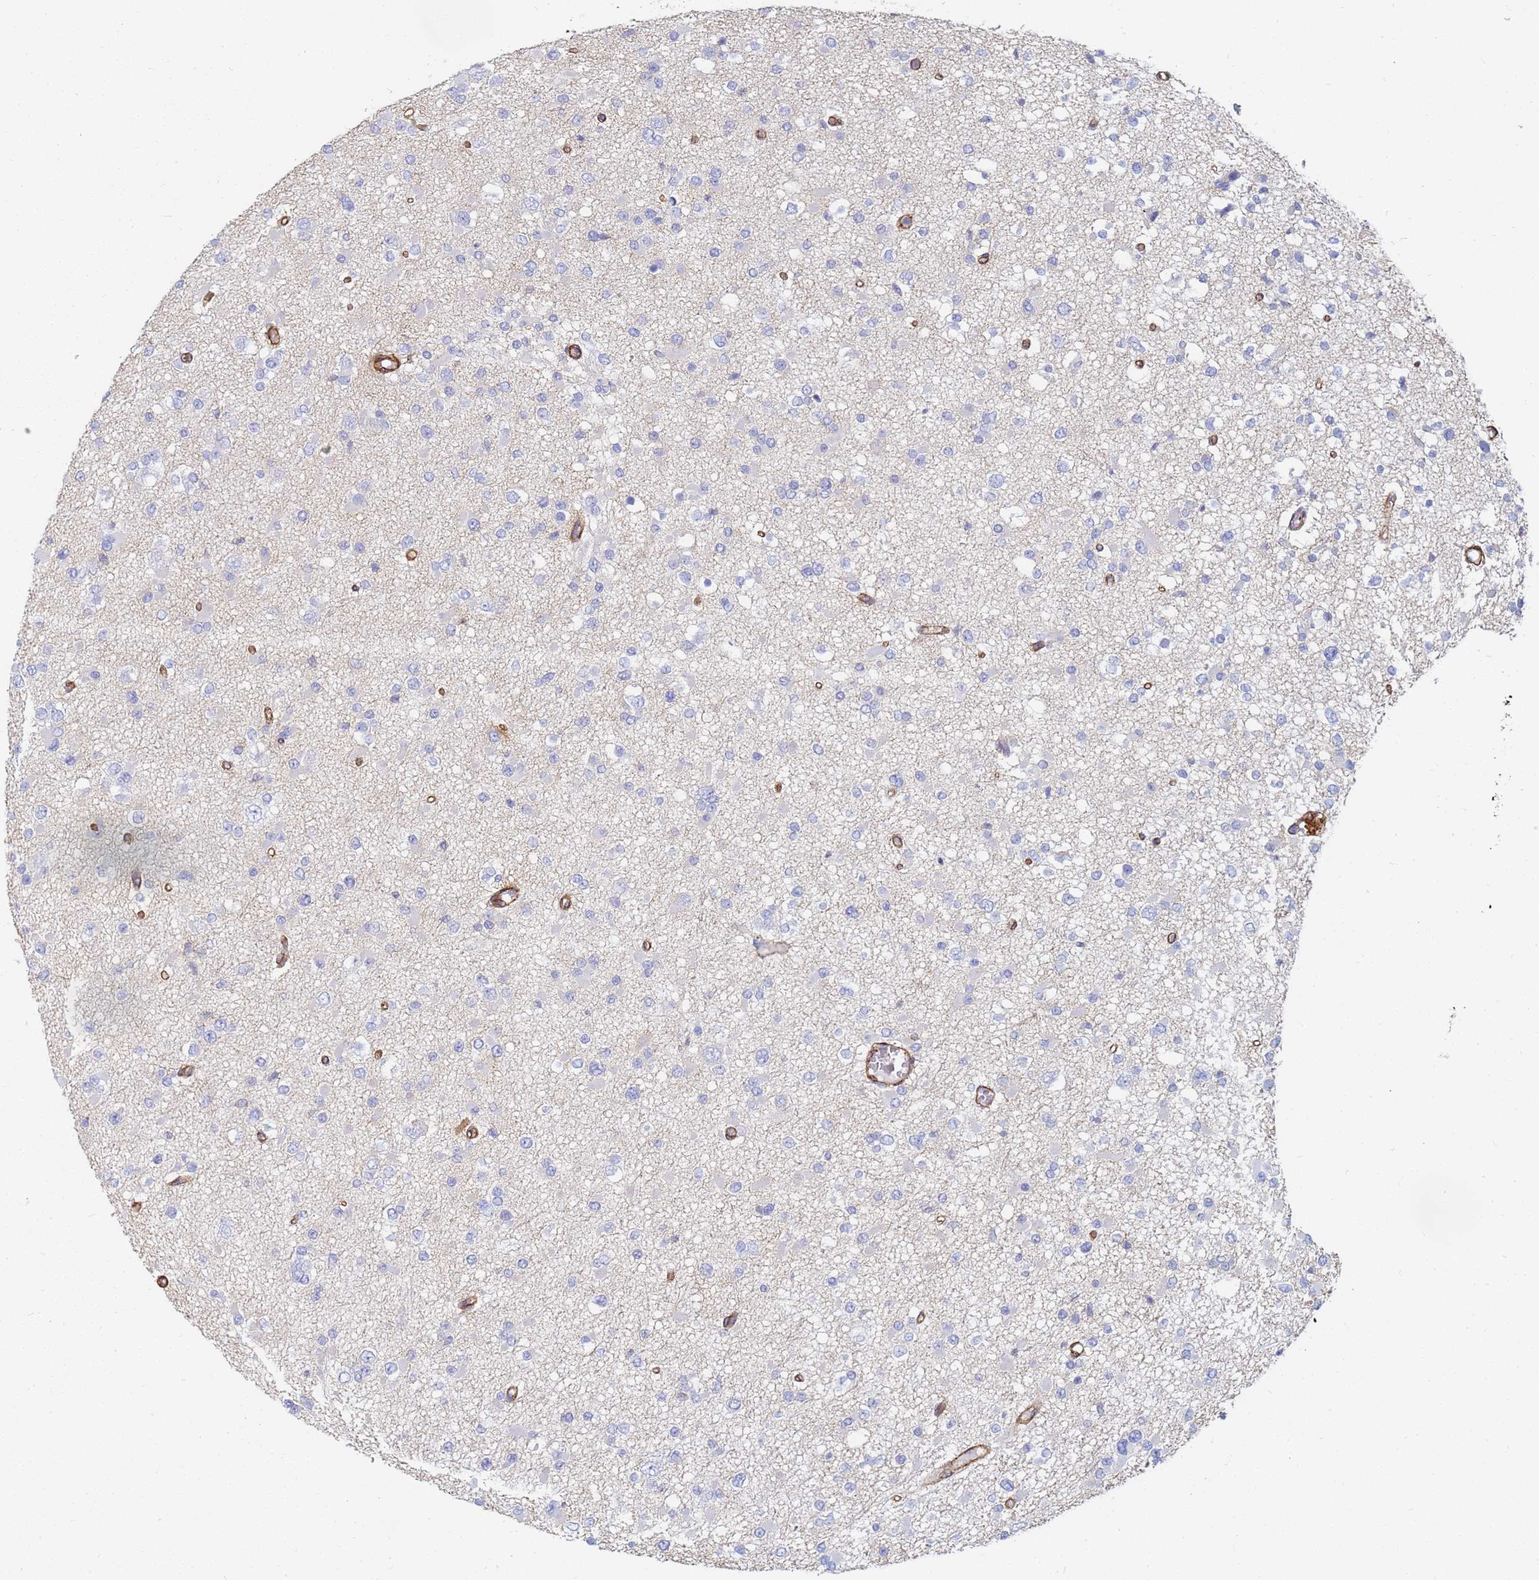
{"staining": {"intensity": "negative", "quantity": "none", "location": "none"}, "tissue": "glioma", "cell_type": "Tumor cells", "image_type": "cancer", "snomed": [{"axis": "morphology", "description": "Glioma, malignant, Low grade"}, {"axis": "topography", "description": "Brain"}], "caption": "Human malignant glioma (low-grade) stained for a protein using IHC exhibits no positivity in tumor cells.", "gene": "TPM1", "patient": {"sex": "female", "age": 22}}